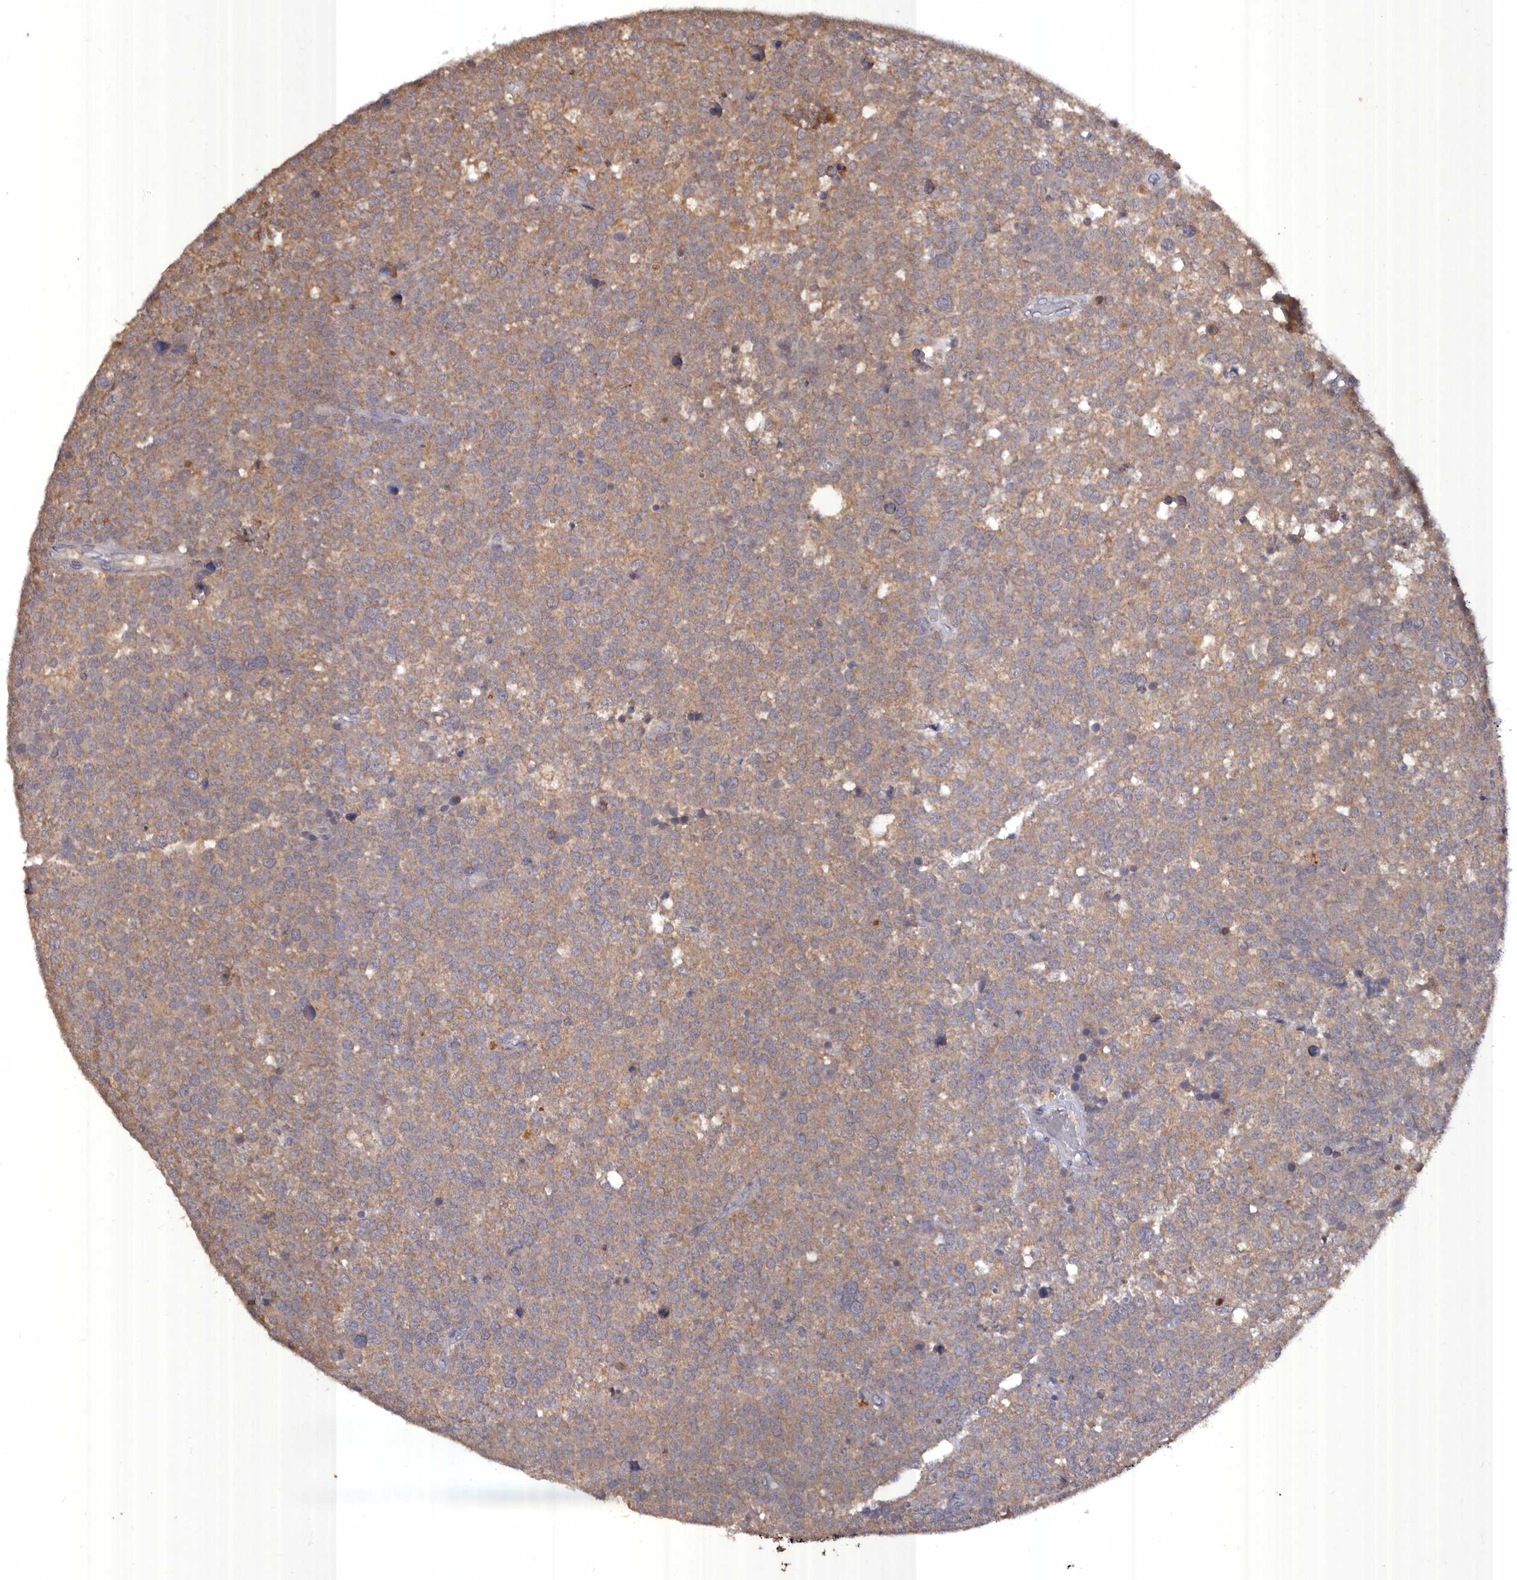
{"staining": {"intensity": "weak", "quantity": ">75%", "location": "cytoplasmic/membranous"}, "tissue": "testis cancer", "cell_type": "Tumor cells", "image_type": "cancer", "snomed": [{"axis": "morphology", "description": "Seminoma, NOS"}, {"axis": "topography", "description": "Testis"}], "caption": "Weak cytoplasmic/membranous protein positivity is identified in about >75% of tumor cells in seminoma (testis).", "gene": "EDEM1", "patient": {"sex": "male", "age": 71}}